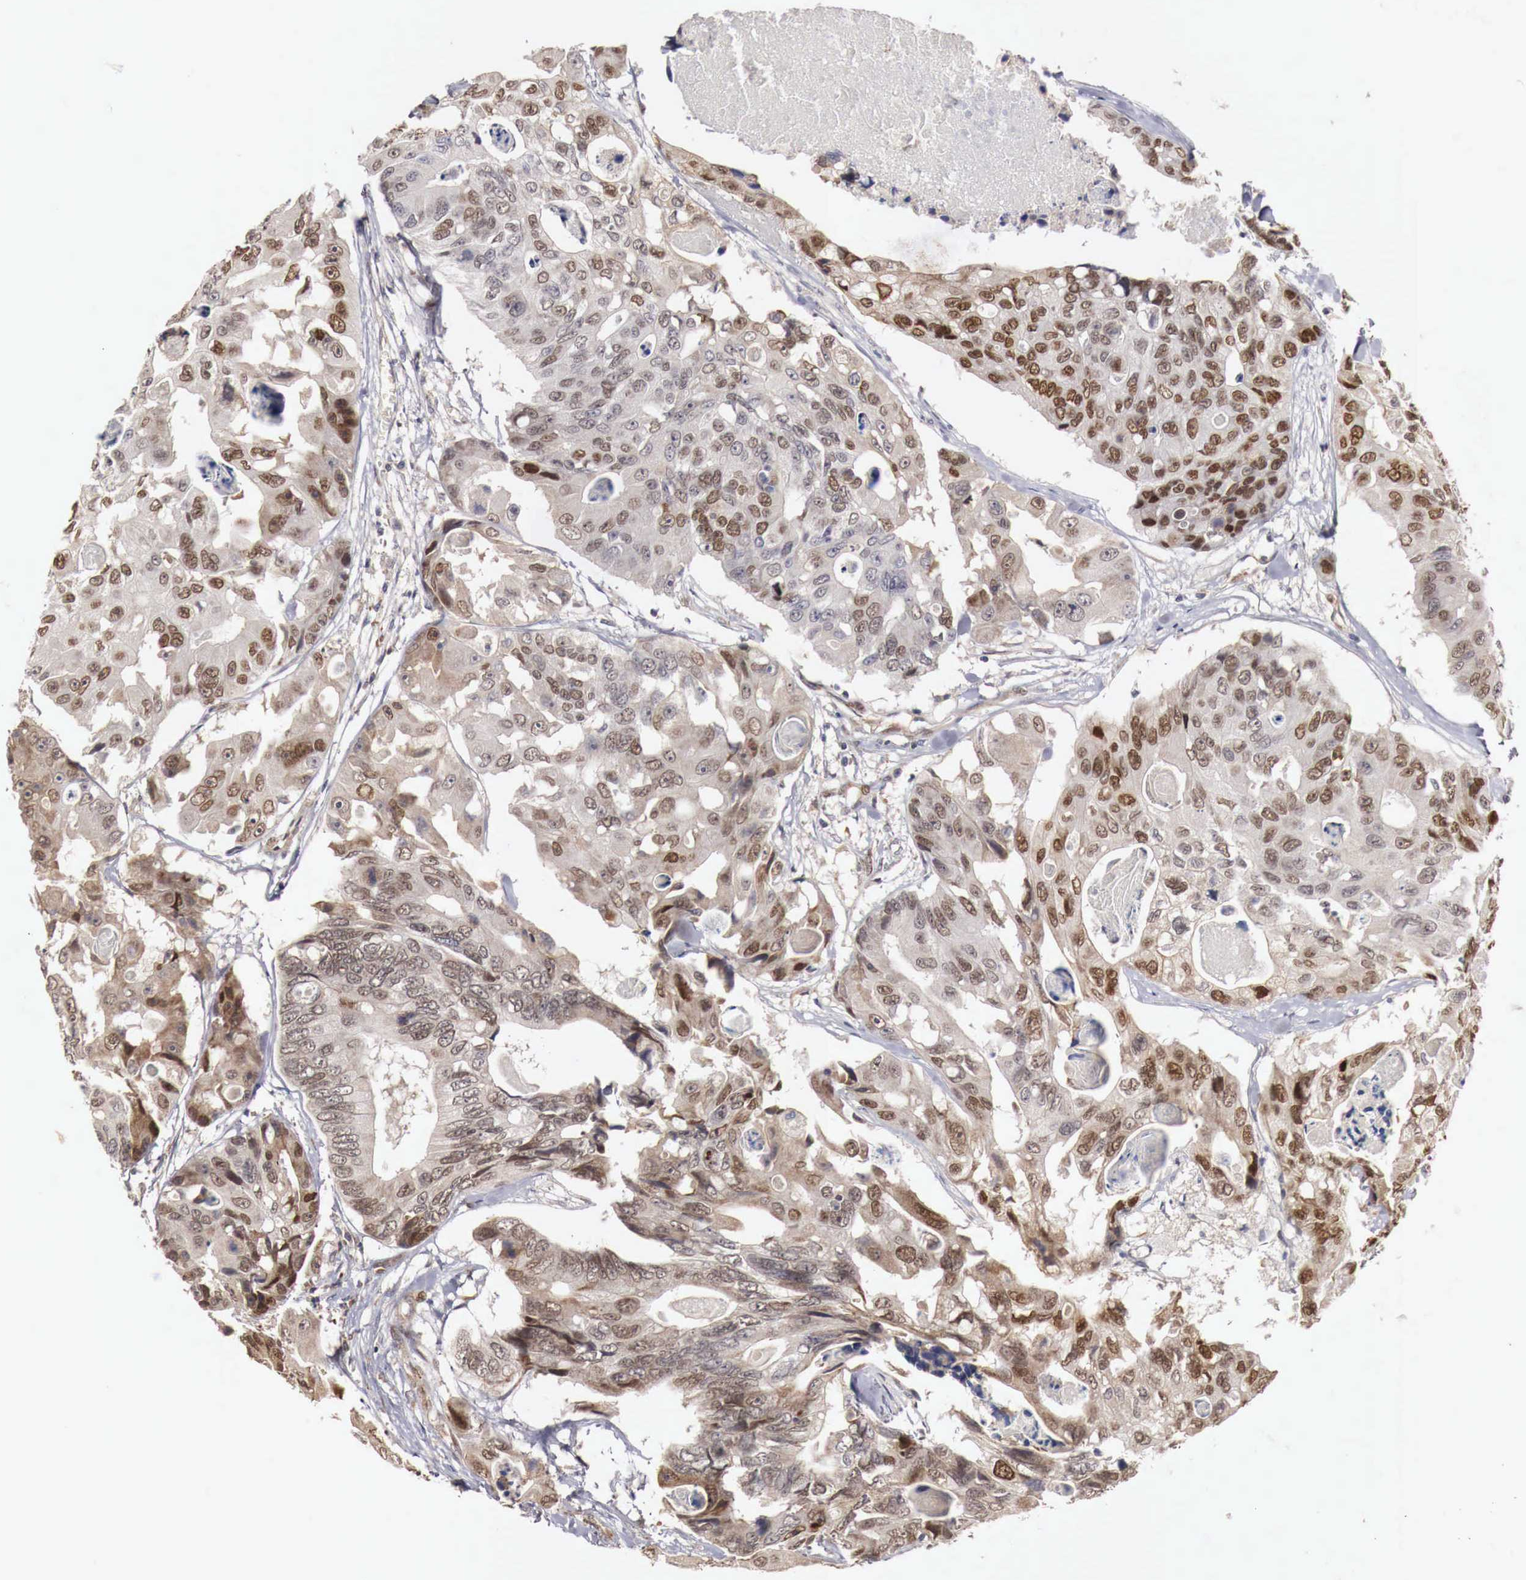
{"staining": {"intensity": "moderate", "quantity": "25%-75%", "location": "nuclear"}, "tissue": "colorectal cancer", "cell_type": "Tumor cells", "image_type": "cancer", "snomed": [{"axis": "morphology", "description": "Adenocarcinoma, NOS"}, {"axis": "topography", "description": "Colon"}], "caption": "The histopathology image displays immunohistochemical staining of adenocarcinoma (colorectal). There is moderate nuclear staining is appreciated in about 25%-75% of tumor cells.", "gene": "KHDRBS2", "patient": {"sex": "female", "age": 86}}